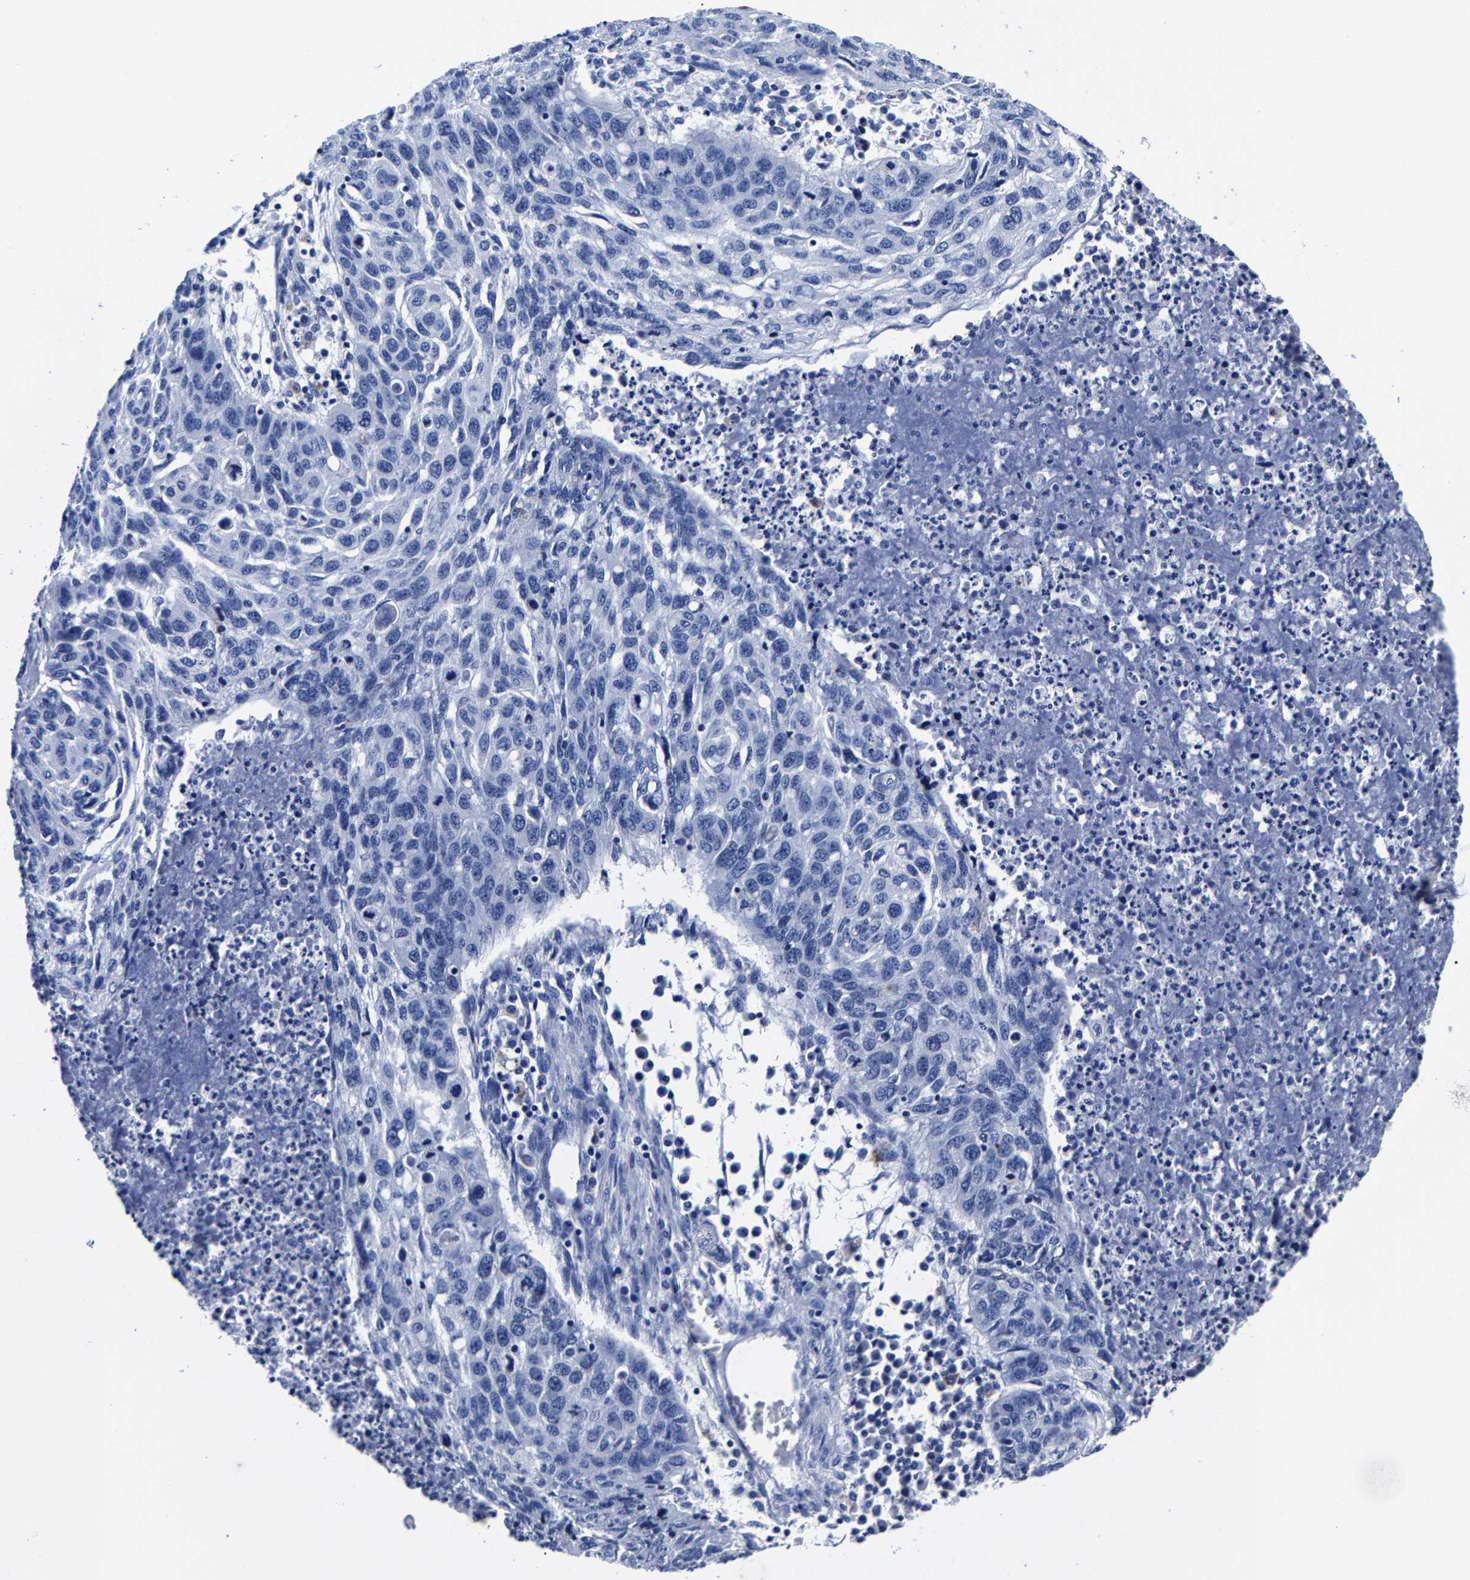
{"staining": {"intensity": "negative", "quantity": "none", "location": "none"}, "tissue": "lung cancer", "cell_type": "Tumor cells", "image_type": "cancer", "snomed": [{"axis": "morphology", "description": "Squamous cell carcinoma, NOS"}, {"axis": "topography", "description": "Lung"}], "caption": "Human lung squamous cell carcinoma stained for a protein using immunohistochemistry demonstrates no positivity in tumor cells.", "gene": "CPA2", "patient": {"sex": "female", "age": 63}}